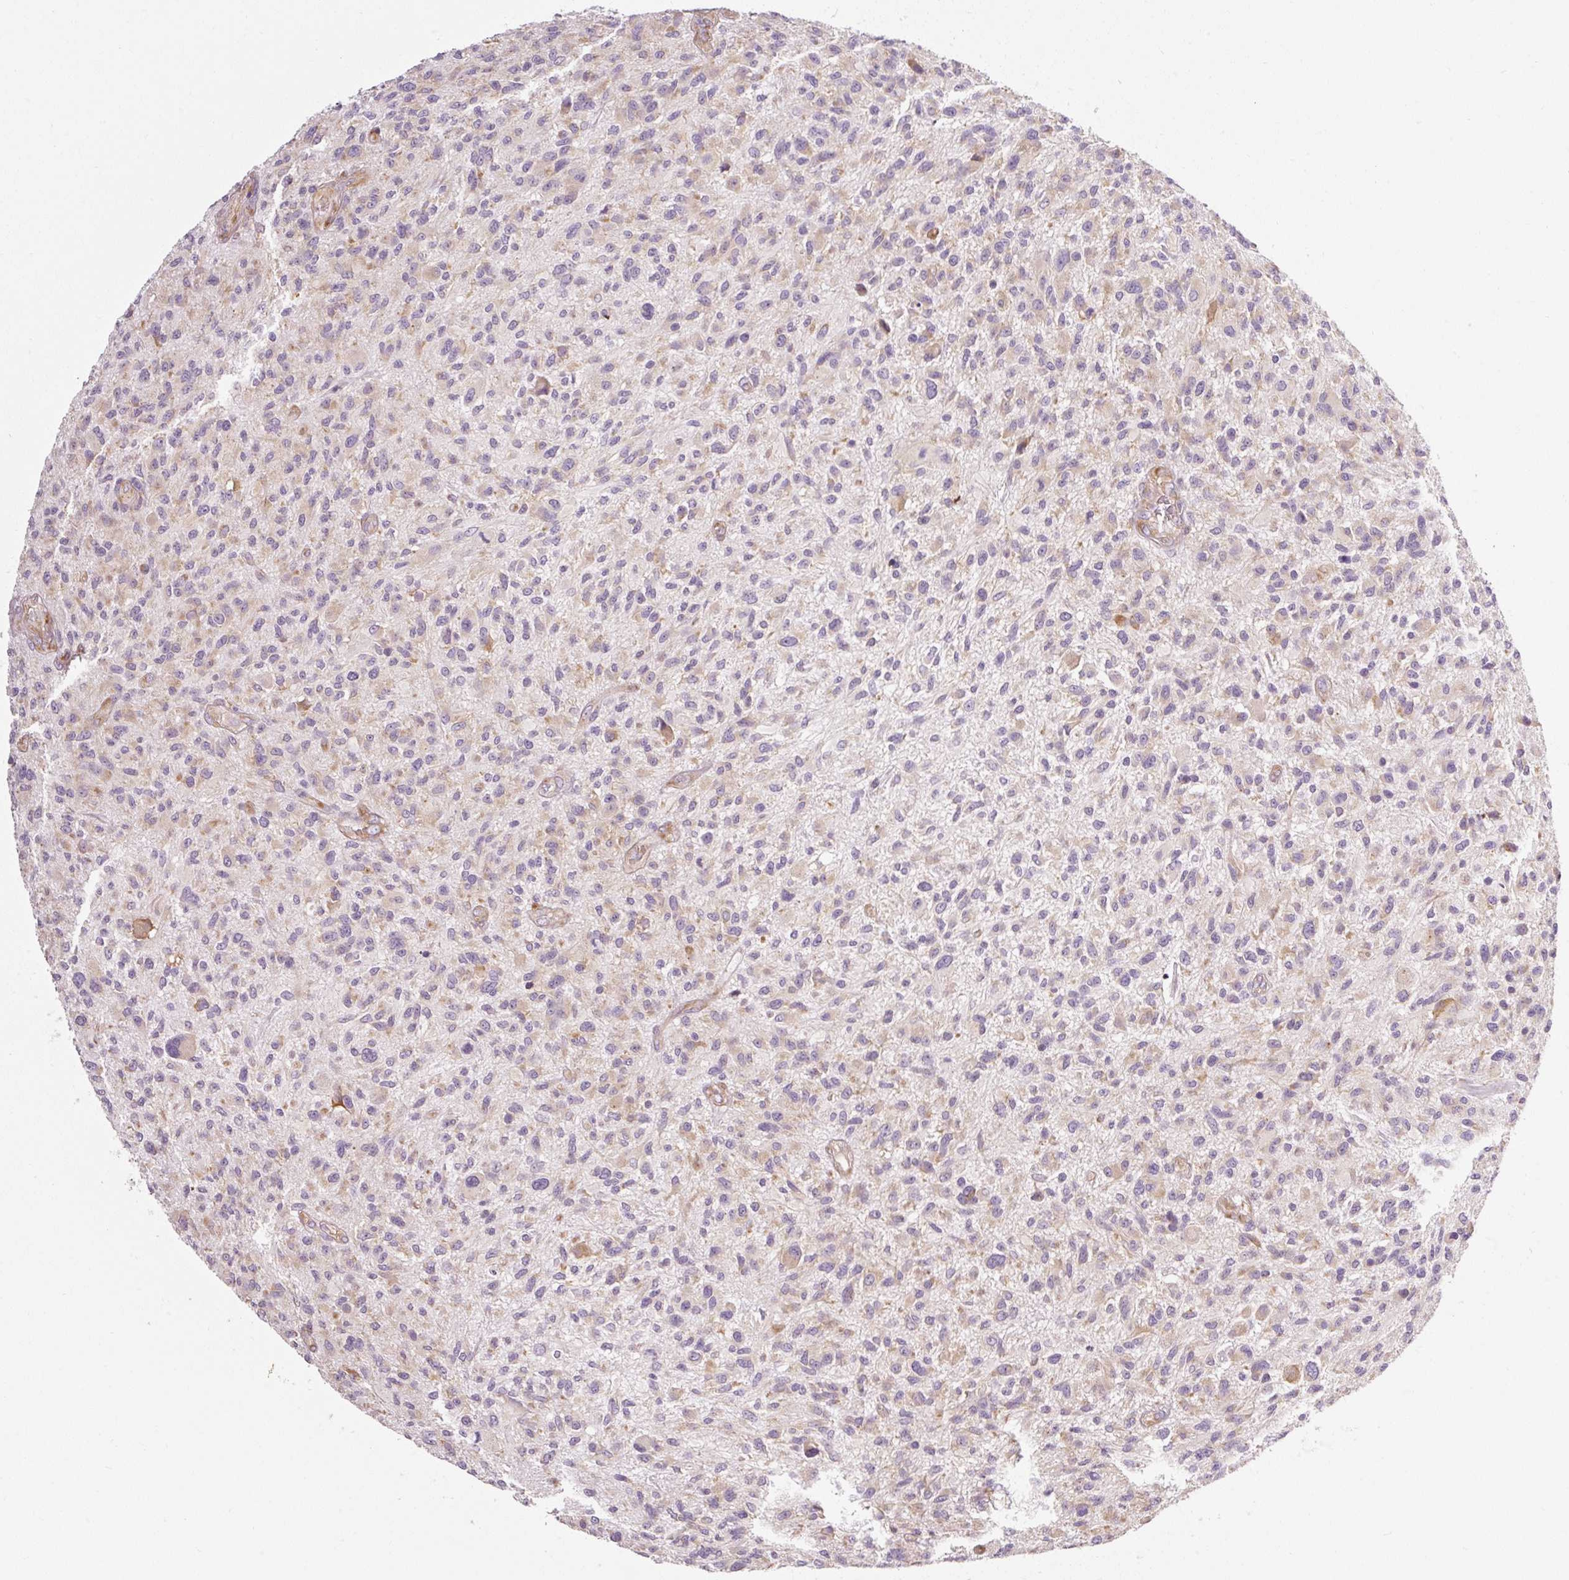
{"staining": {"intensity": "moderate", "quantity": "25%-75%", "location": "cytoplasmic/membranous"}, "tissue": "glioma", "cell_type": "Tumor cells", "image_type": "cancer", "snomed": [{"axis": "morphology", "description": "Glioma, malignant, High grade"}, {"axis": "topography", "description": "Brain"}], "caption": "Immunohistochemistry (IHC) staining of high-grade glioma (malignant), which displays medium levels of moderate cytoplasmic/membranous staining in approximately 25%-75% of tumor cells indicating moderate cytoplasmic/membranous protein staining. The staining was performed using DAB (brown) for protein detection and nuclei were counterstained in hematoxylin (blue).", "gene": "RPL10A", "patient": {"sex": "male", "age": 47}}